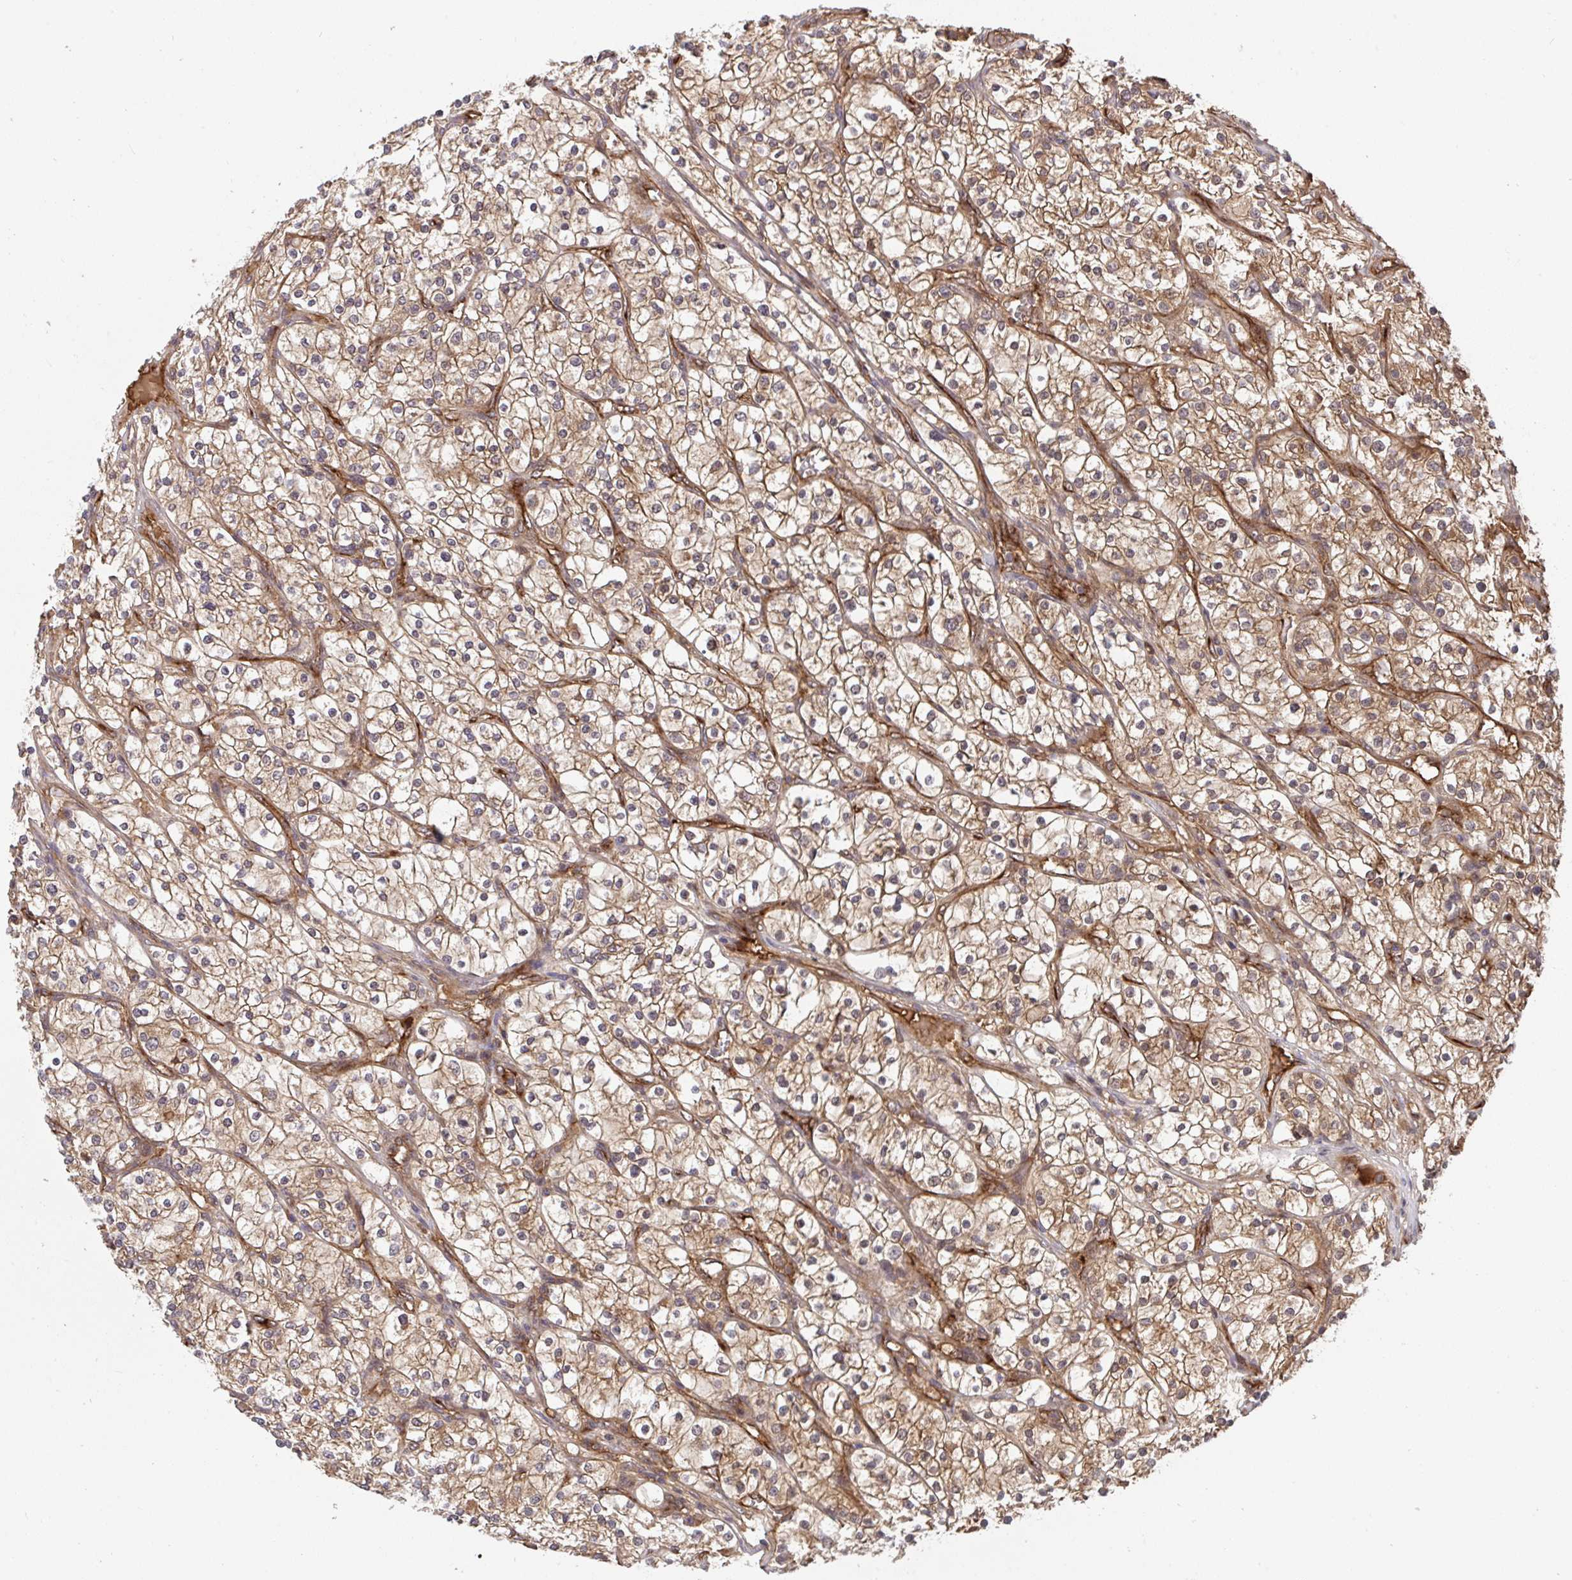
{"staining": {"intensity": "weak", "quantity": ">75%", "location": "cytoplasmic/membranous"}, "tissue": "renal cancer", "cell_type": "Tumor cells", "image_type": "cancer", "snomed": [{"axis": "morphology", "description": "Adenocarcinoma, NOS"}, {"axis": "topography", "description": "Kidney"}], "caption": "An image showing weak cytoplasmic/membranous staining in approximately >75% of tumor cells in adenocarcinoma (renal), as visualized by brown immunohistochemical staining.", "gene": "TIGAR", "patient": {"sex": "male", "age": 80}}